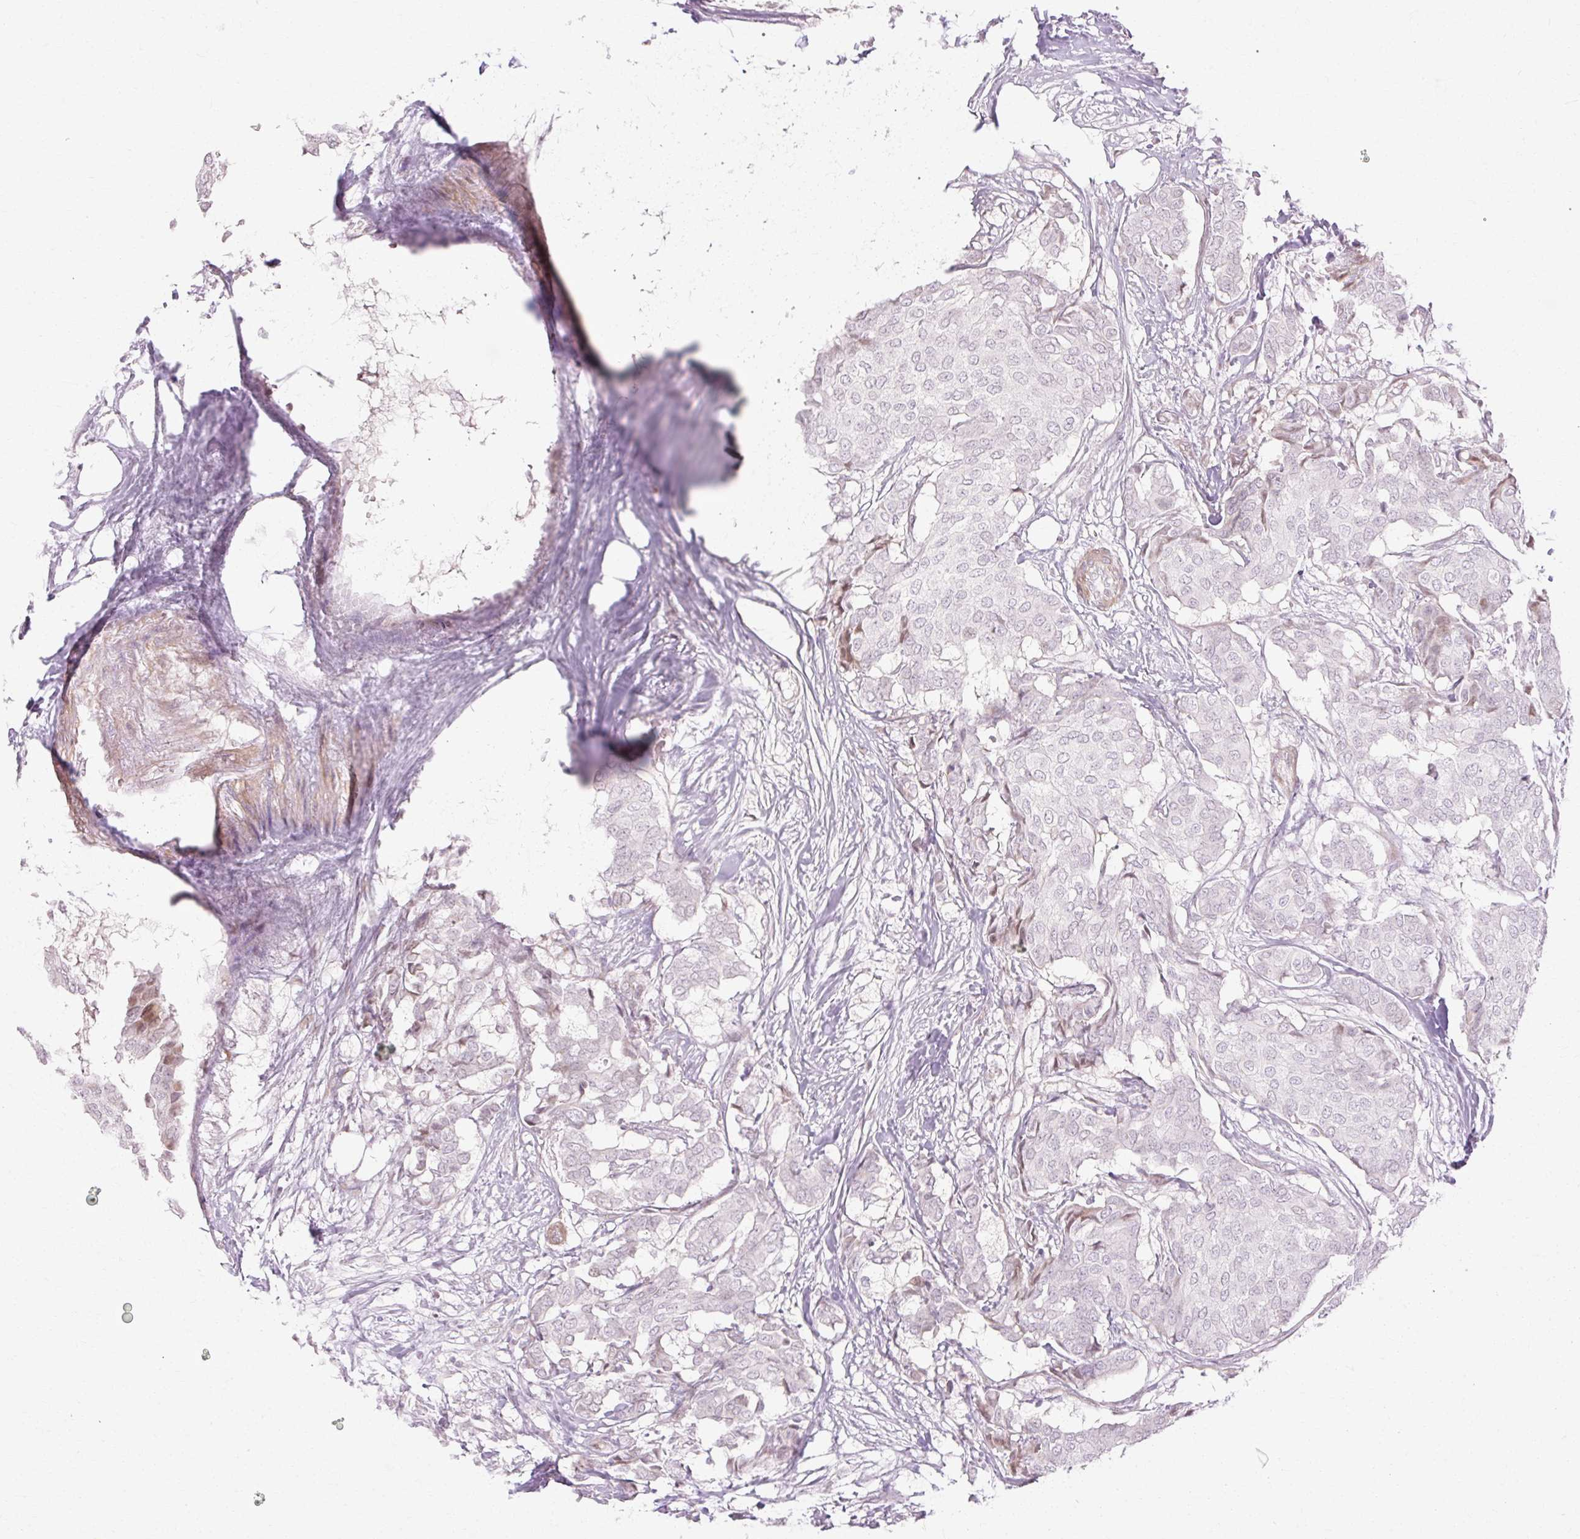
{"staining": {"intensity": "negative", "quantity": "none", "location": "none"}, "tissue": "breast cancer", "cell_type": "Tumor cells", "image_type": "cancer", "snomed": [{"axis": "morphology", "description": "Duct carcinoma"}, {"axis": "topography", "description": "Breast"}], "caption": "Micrograph shows no significant protein positivity in tumor cells of breast cancer. Brightfield microscopy of immunohistochemistry stained with DAB (brown) and hematoxylin (blue), captured at high magnification.", "gene": "C3orf49", "patient": {"sex": "female", "age": 75}}